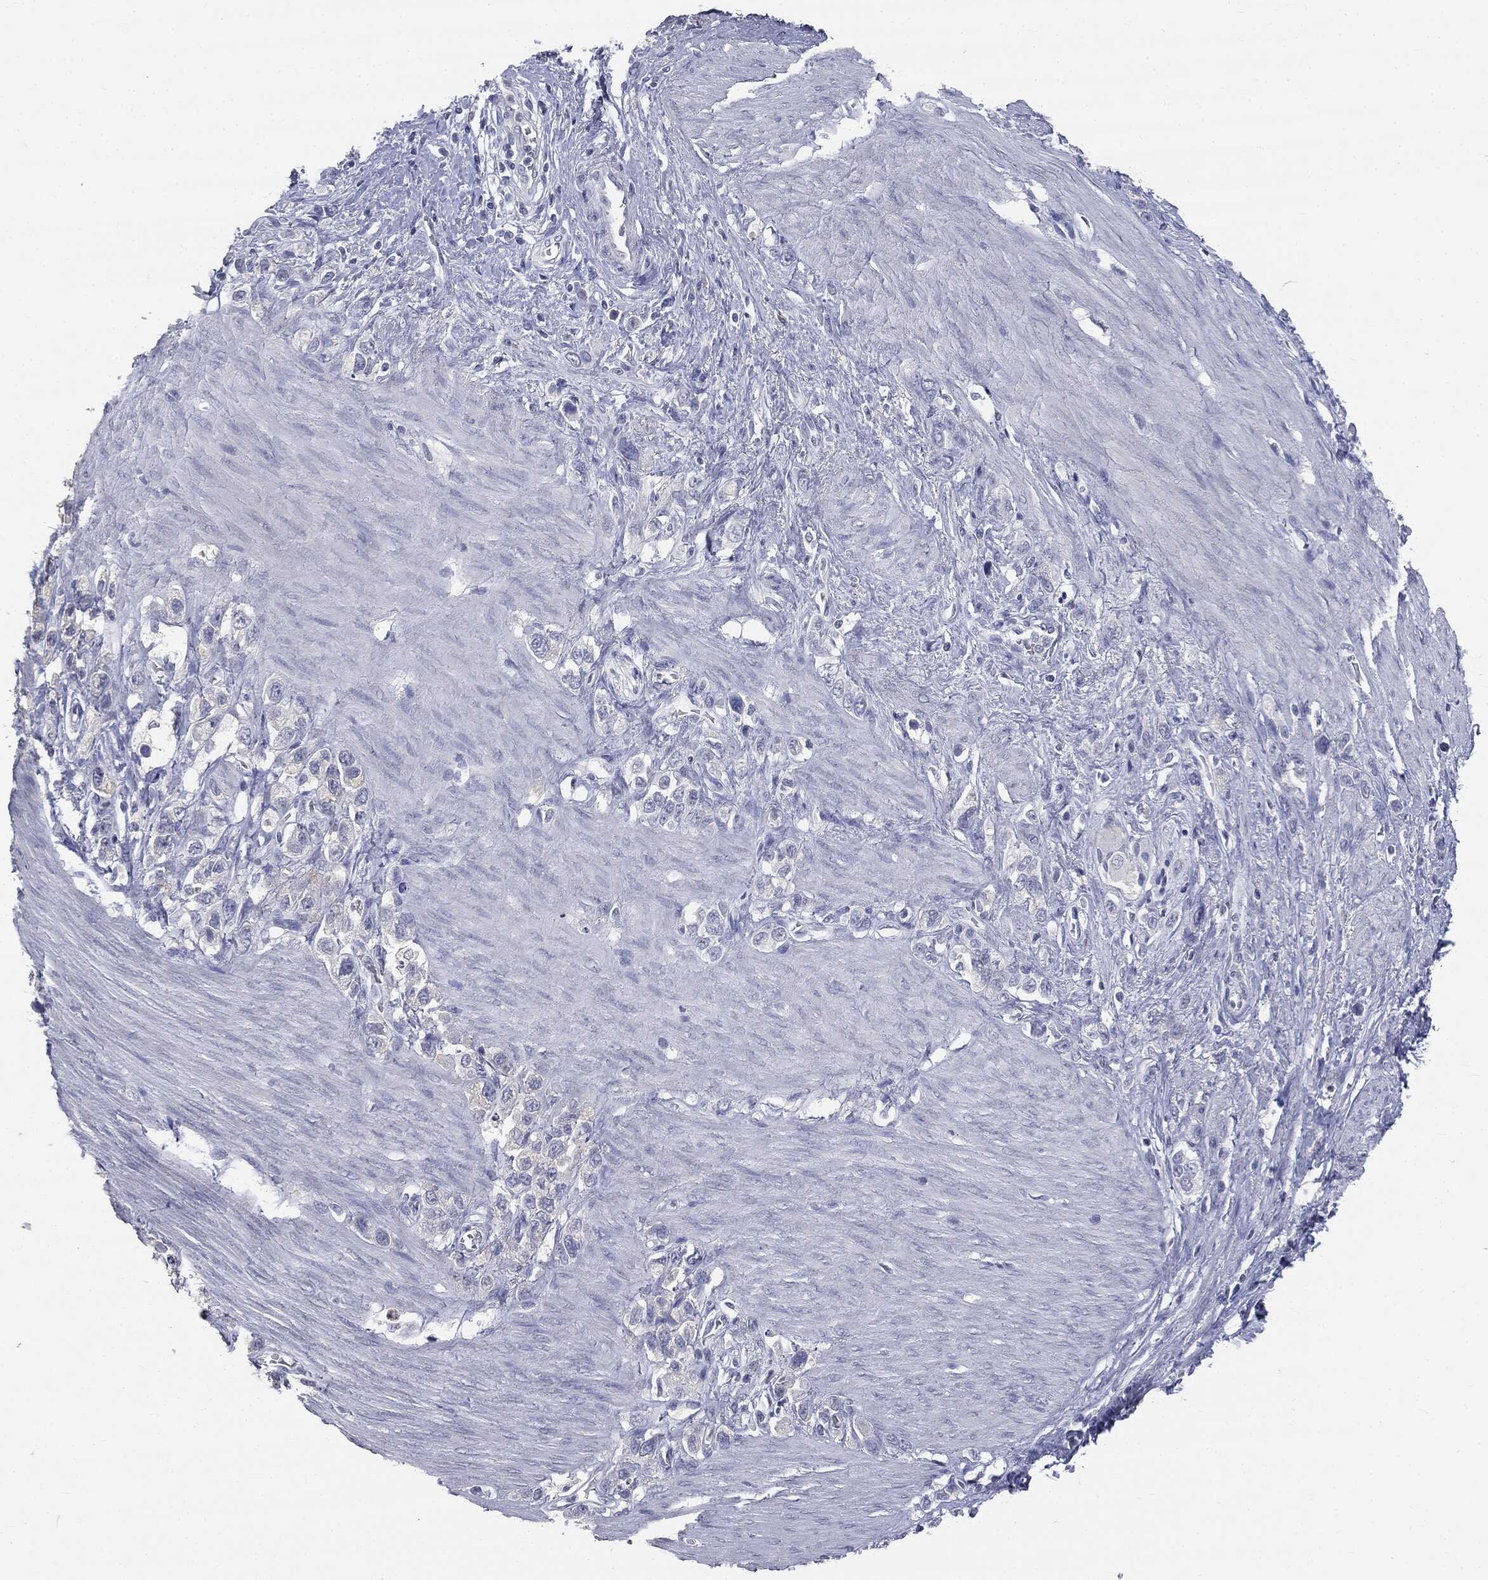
{"staining": {"intensity": "negative", "quantity": "none", "location": "none"}, "tissue": "stomach cancer", "cell_type": "Tumor cells", "image_type": "cancer", "snomed": [{"axis": "morphology", "description": "Adenocarcinoma, NOS"}, {"axis": "topography", "description": "Stomach"}], "caption": "This is an IHC histopathology image of adenocarcinoma (stomach). There is no staining in tumor cells.", "gene": "AFP", "patient": {"sex": "female", "age": 65}}